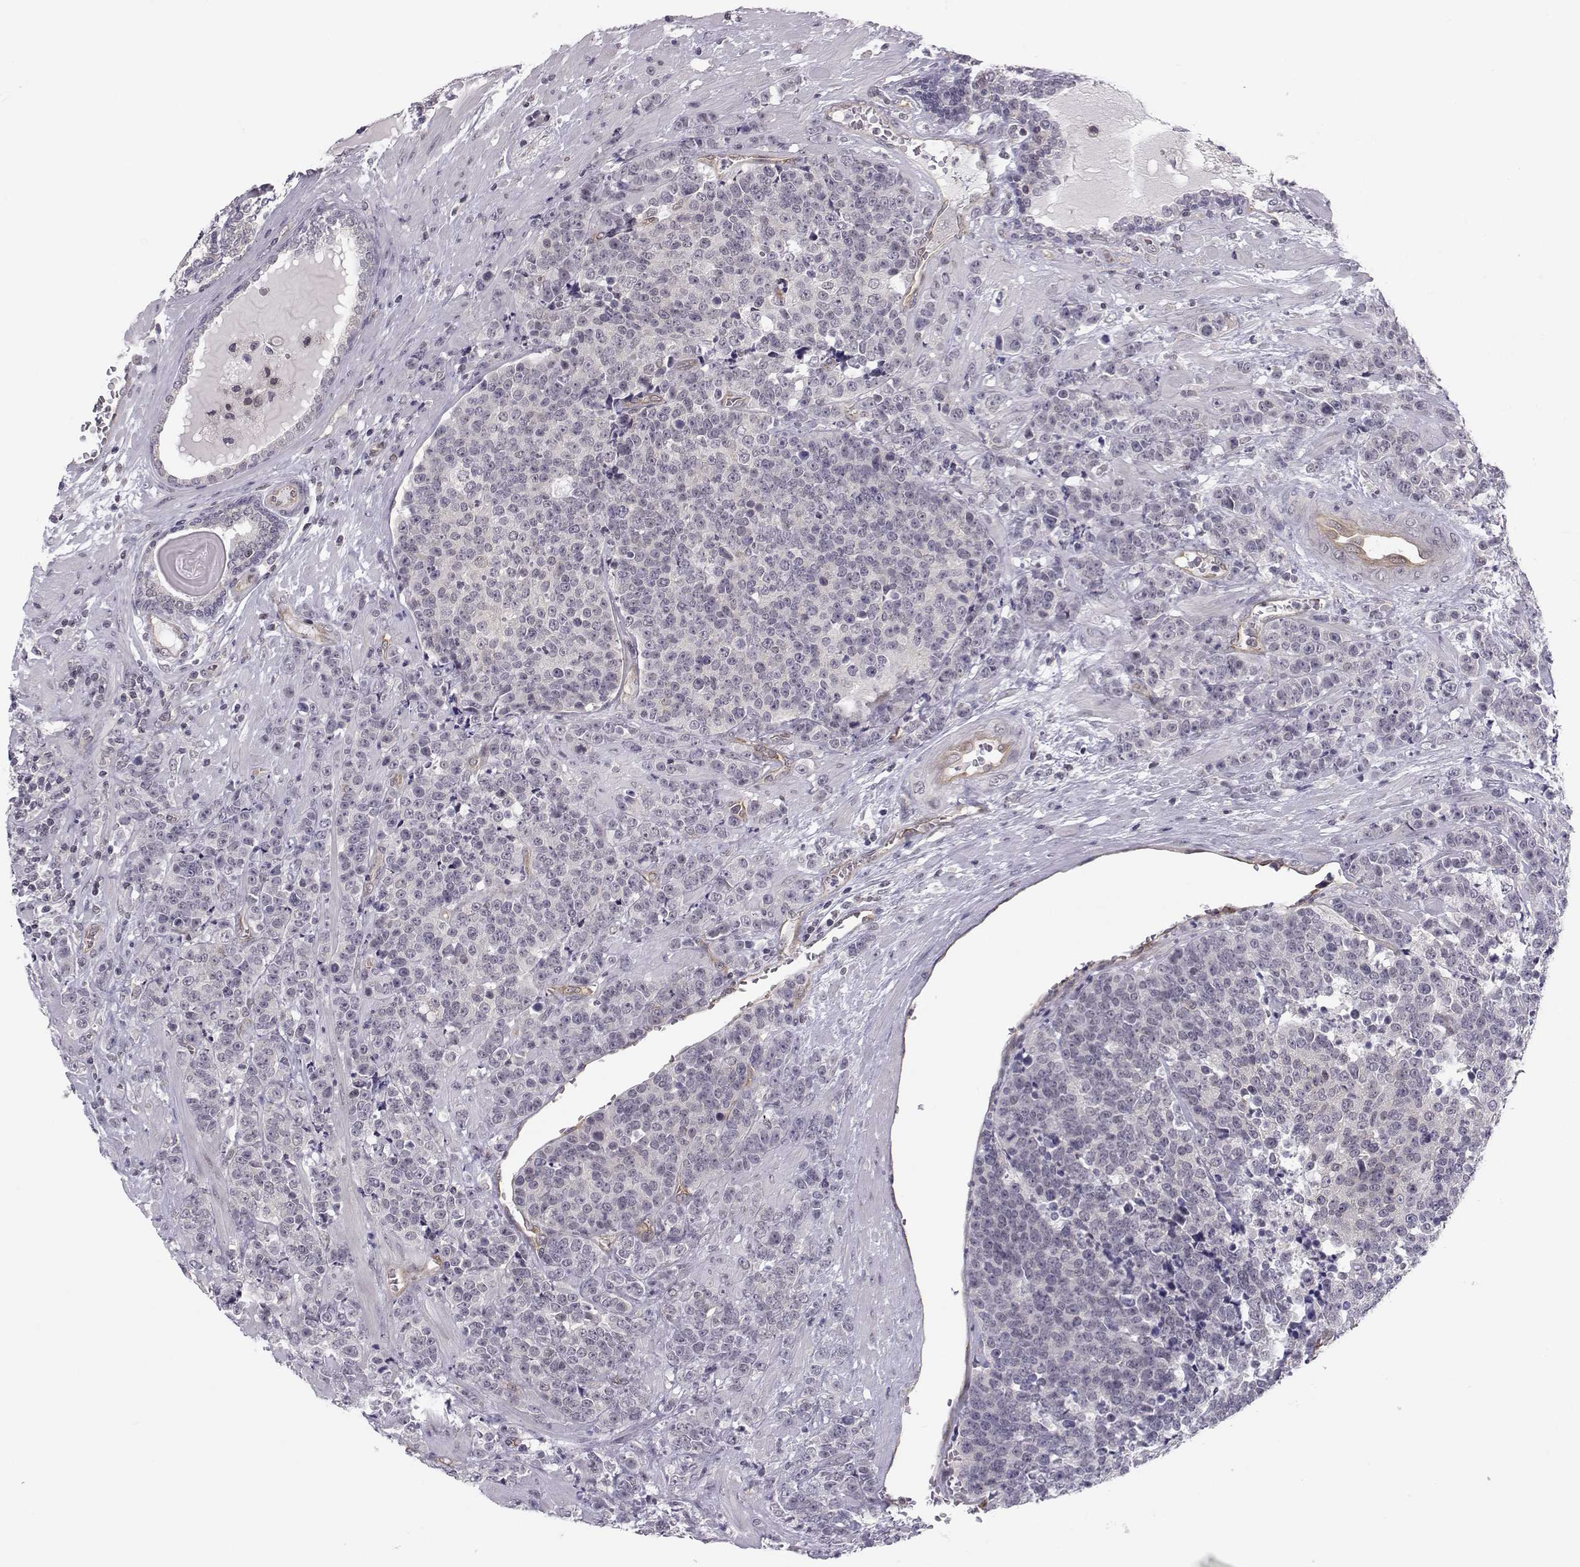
{"staining": {"intensity": "negative", "quantity": "none", "location": "none"}, "tissue": "prostate cancer", "cell_type": "Tumor cells", "image_type": "cancer", "snomed": [{"axis": "morphology", "description": "Adenocarcinoma, NOS"}, {"axis": "topography", "description": "Prostate"}], "caption": "Tumor cells are negative for brown protein staining in prostate cancer.", "gene": "KIF13B", "patient": {"sex": "male", "age": 67}}